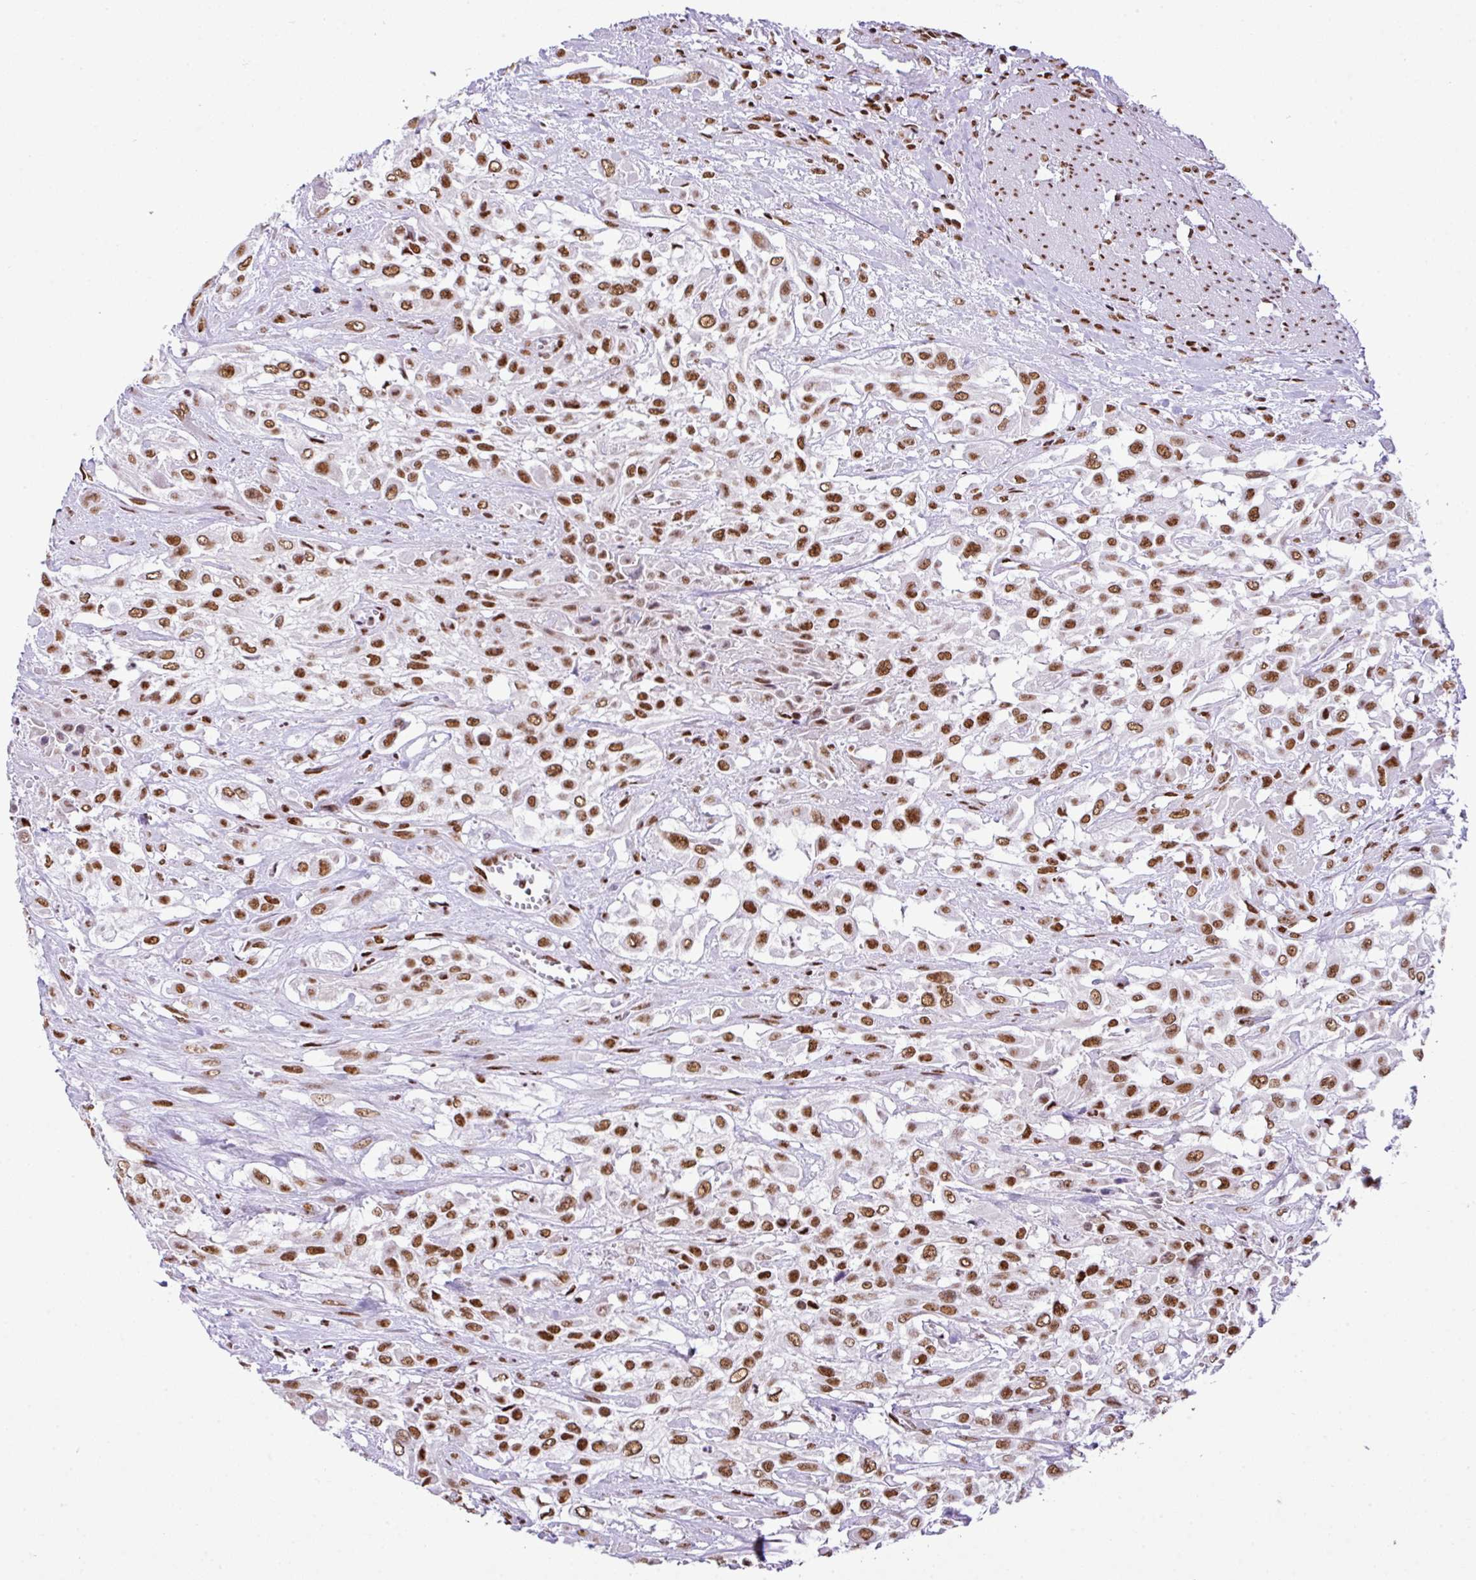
{"staining": {"intensity": "moderate", "quantity": ">75%", "location": "nuclear"}, "tissue": "urothelial cancer", "cell_type": "Tumor cells", "image_type": "cancer", "snomed": [{"axis": "morphology", "description": "Urothelial carcinoma, High grade"}, {"axis": "topography", "description": "Urinary bladder"}], "caption": "High-grade urothelial carcinoma stained with immunohistochemistry (IHC) displays moderate nuclear staining in about >75% of tumor cells.", "gene": "RARG", "patient": {"sex": "male", "age": 57}}